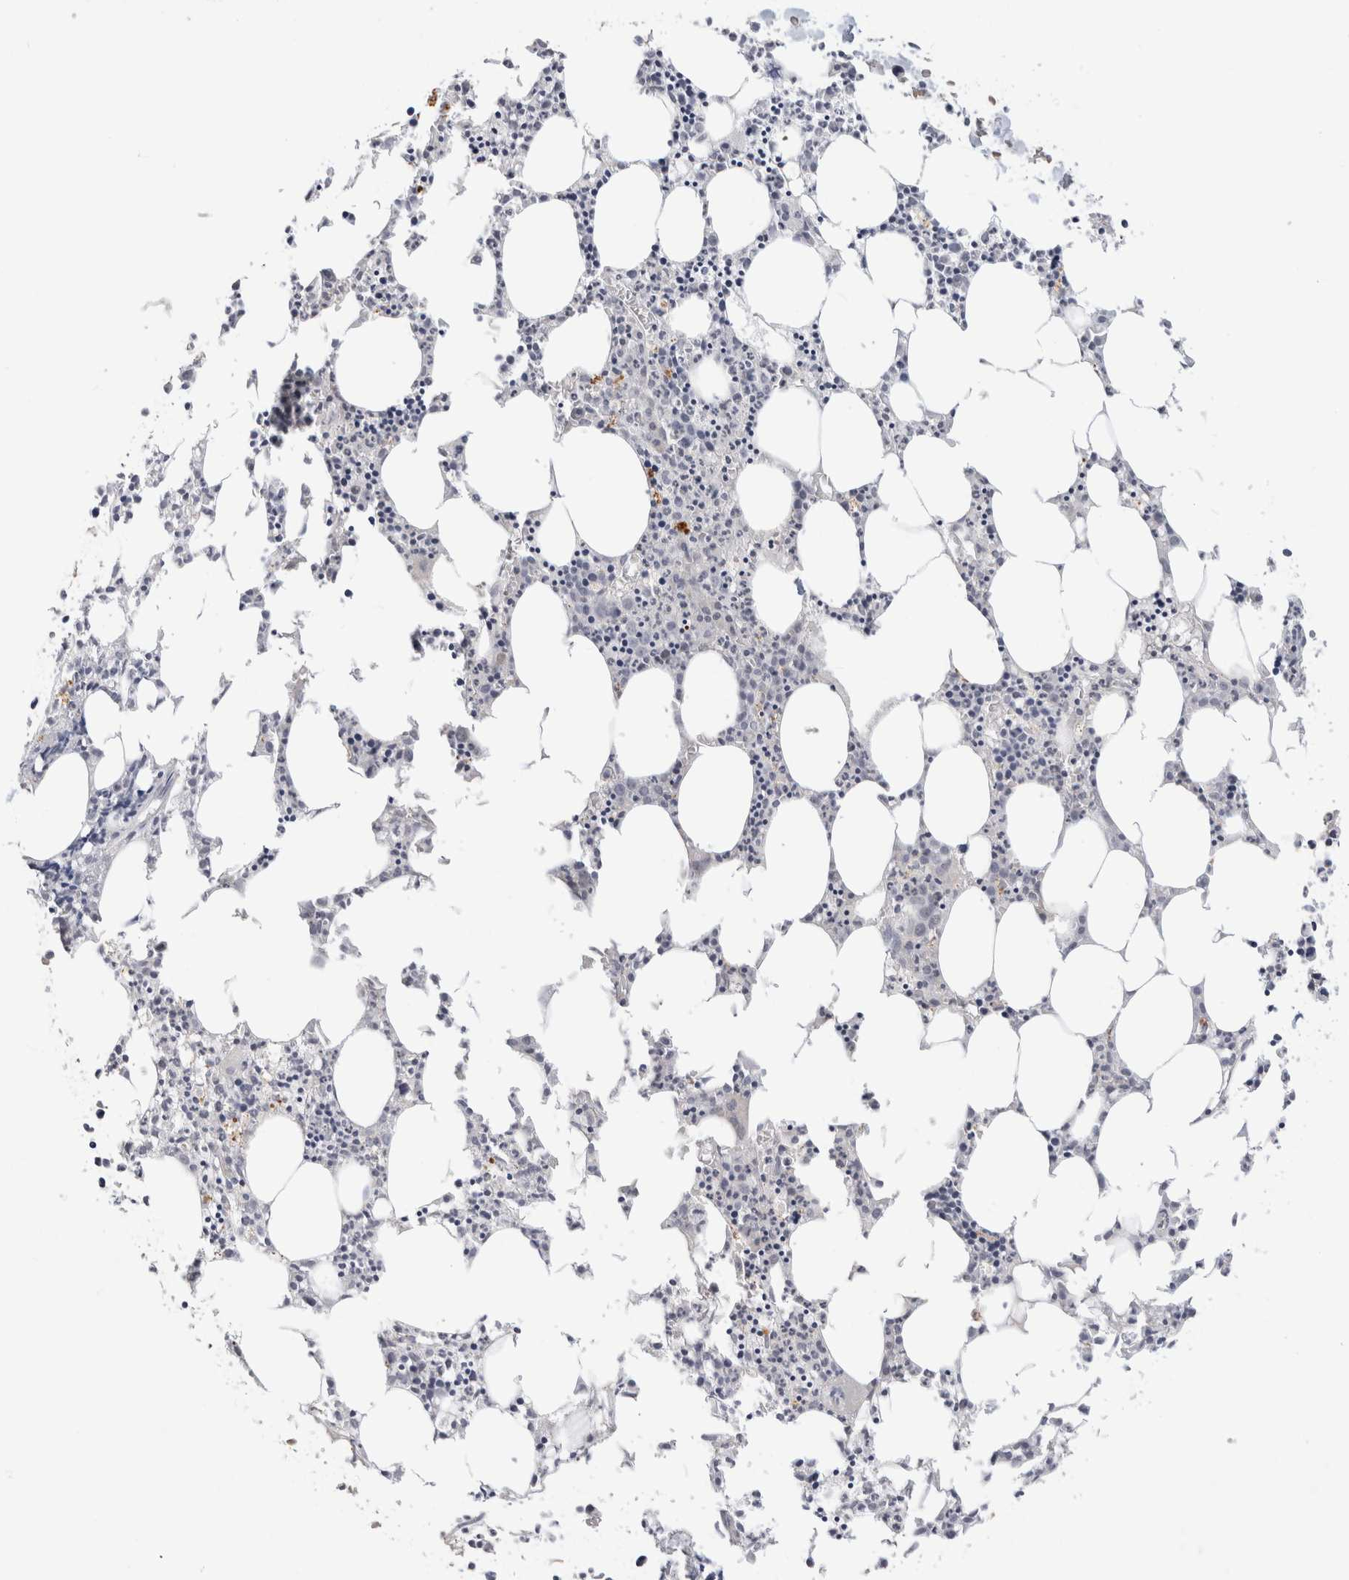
{"staining": {"intensity": "negative", "quantity": "none", "location": "none"}, "tissue": "bone marrow", "cell_type": "Hematopoietic cells", "image_type": "normal", "snomed": [{"axis": "morphology", "description": "Normal tissue, NOS"}, {"axis": "morphology", "description": "Inflammation, NOS"}, {"axis": "topography", "description": "Bone marrow"}], "caption": "Immunohistochemistry (IHC) of normal bone marrow reveals no positivity in hematopoietic cells. (DAB IHC visualized using brightfield microscopy, high magnification).", "gene": "AFP", "patient": {"sex": "female", "age": 62}}